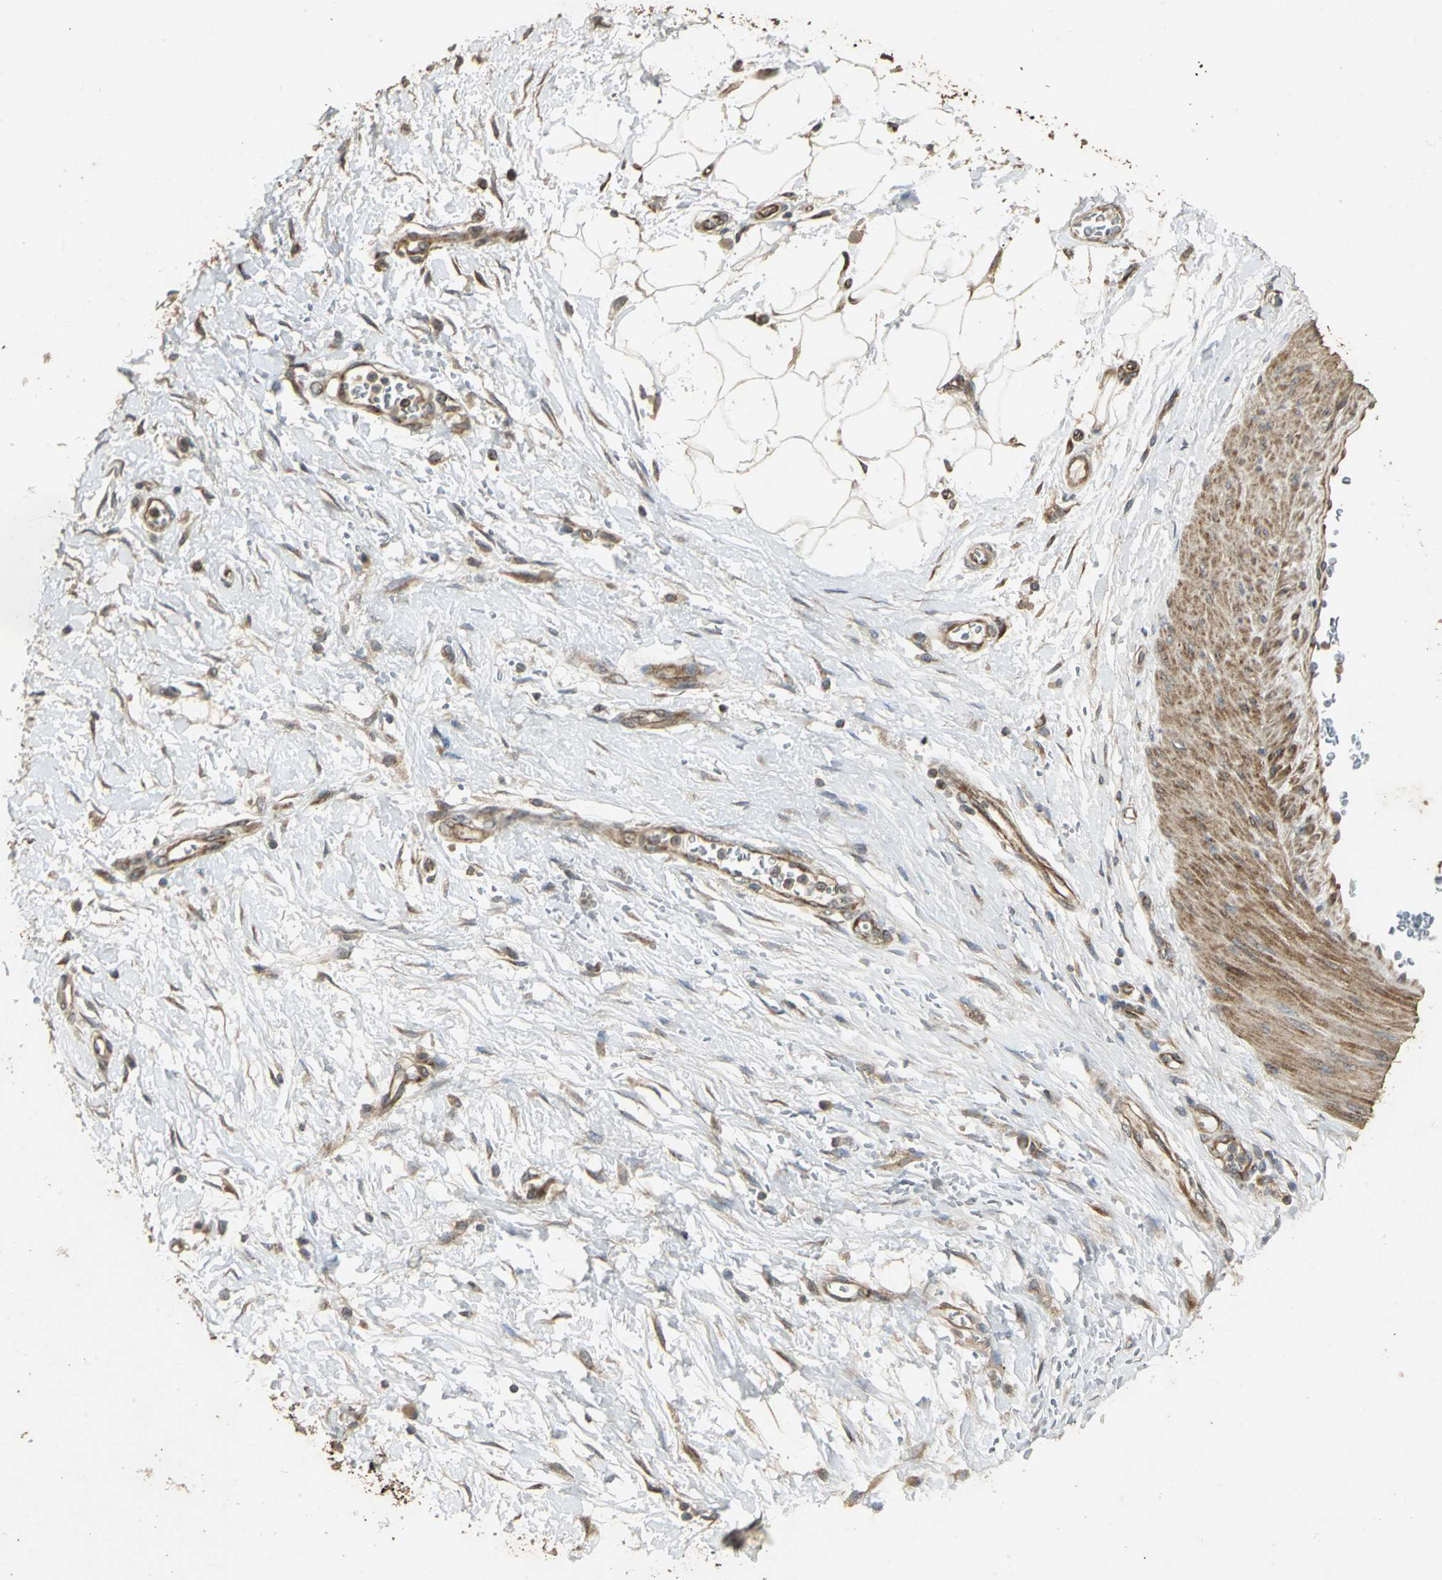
{"staining": {"intensity": "weak", "quantity": "25%-75%", "location": "cytoplasmic/membranous"}, "tissue": "adipose tissue", "cell_type": "Adipocytes", "image_type": "normal", "snomed": [{"axis": "morphology", "description": "Normal tissue, NOS"}, {"axis": "morphology", "description": "Urothelial carcinoma, High grade"}, {"axis": "topography", "description": "Vascular tissue"}, {"axis": "topography", "description": "Urinary bladder"}], "caption": "The histopathology image exhibits immunohistochemical staining of benign adipose tissue. There is weak cytoplasmic/membranous expression is seen in approximately 25%-75% of adipocytes.", "gene": "KANK1", "patient": {"sex": "female", "age": 56}}